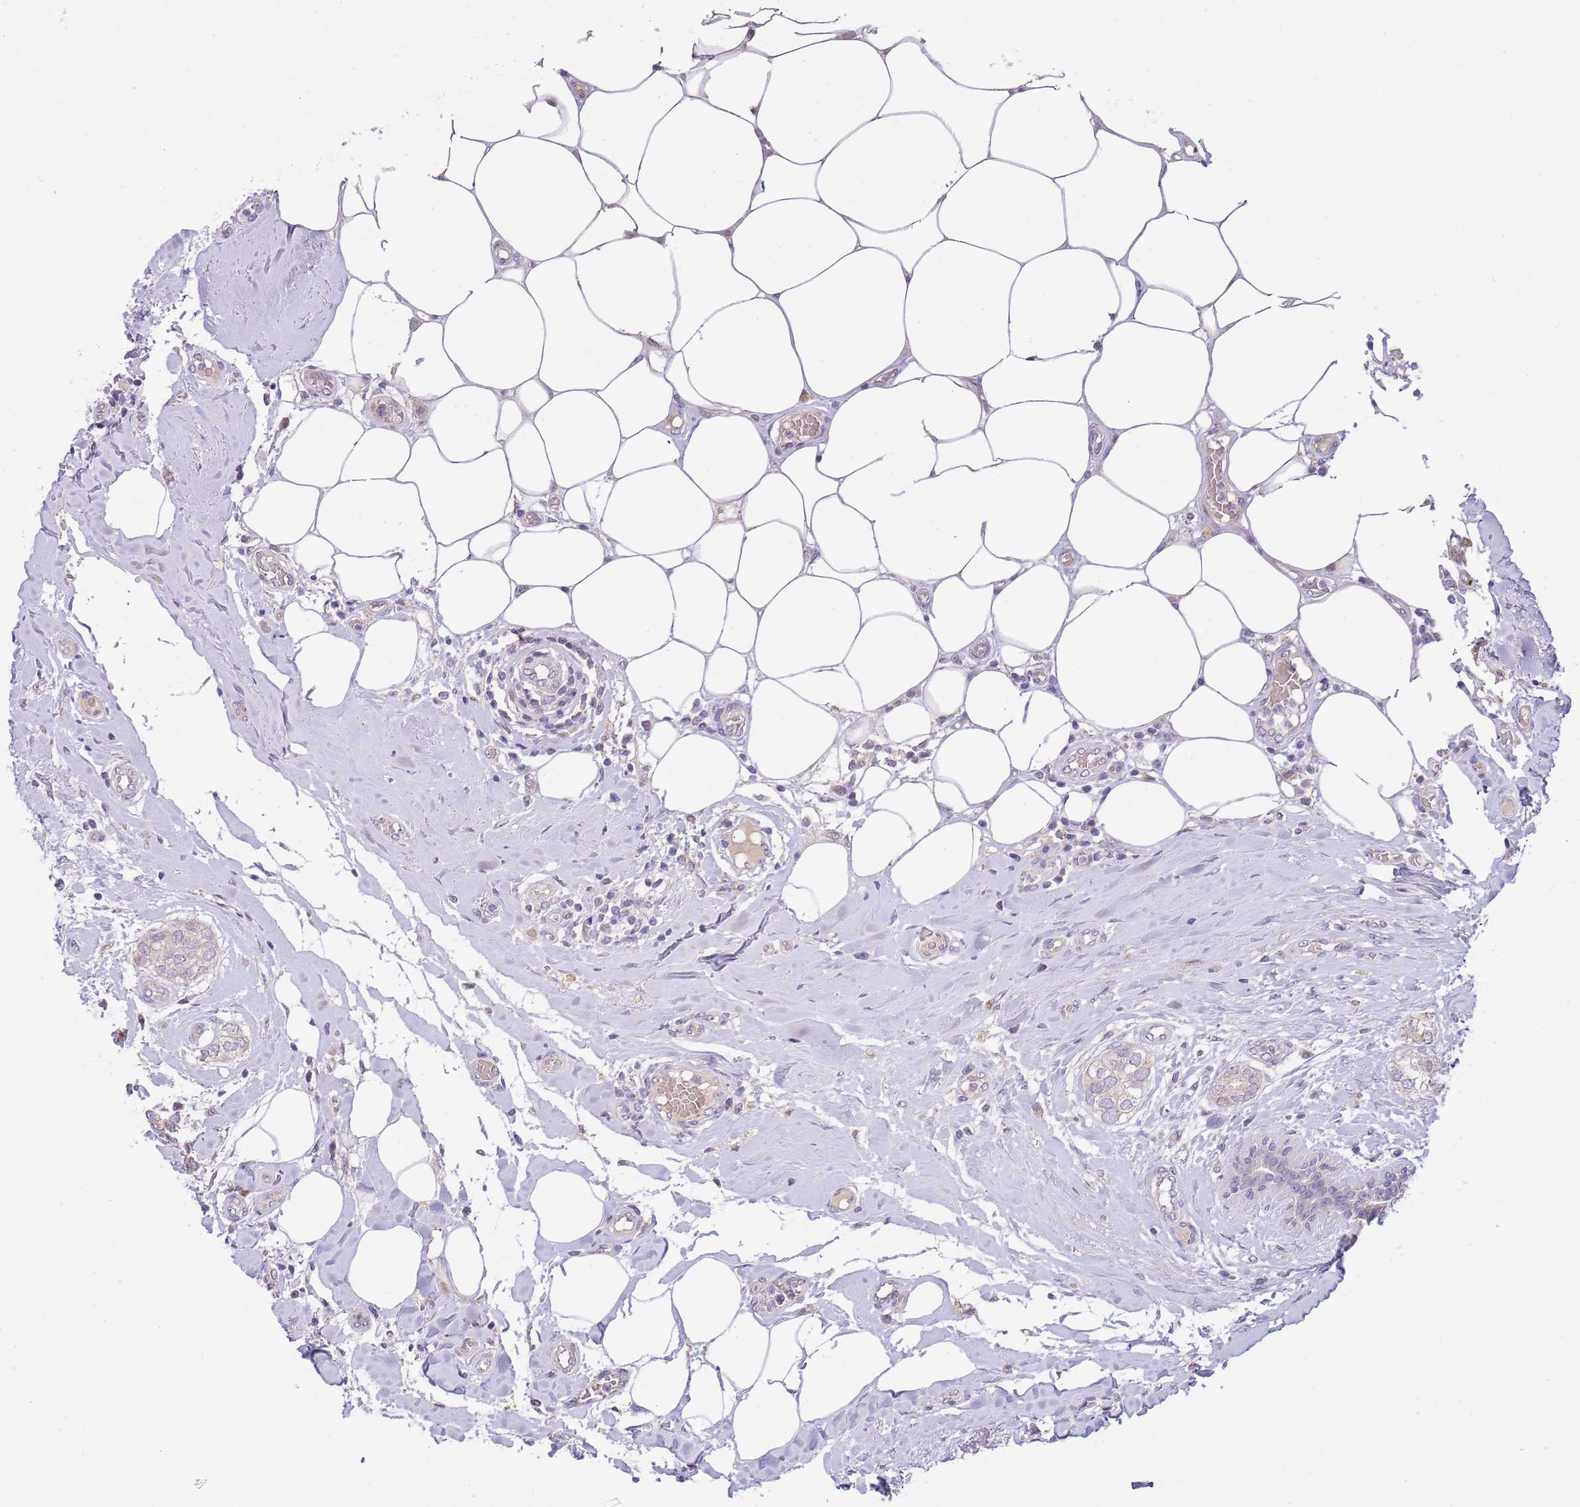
{"staining": {"intensity": "negative", "quantity": "none", "location": "none"}, "tissue": "breast cancer", "cell_type": "Tumor cells", "image_type": "cancer", "snomed": [{"axis": "morphology", "description": "Duct carcinoma"}, {"axis": "topography", "description": "Breast"}], "caption": "There is no significant positivity in tumor cells of intraductal carcinoma (breast).", "gene": "AP1S2", "patient": {"sex": "female", "age": 73}}